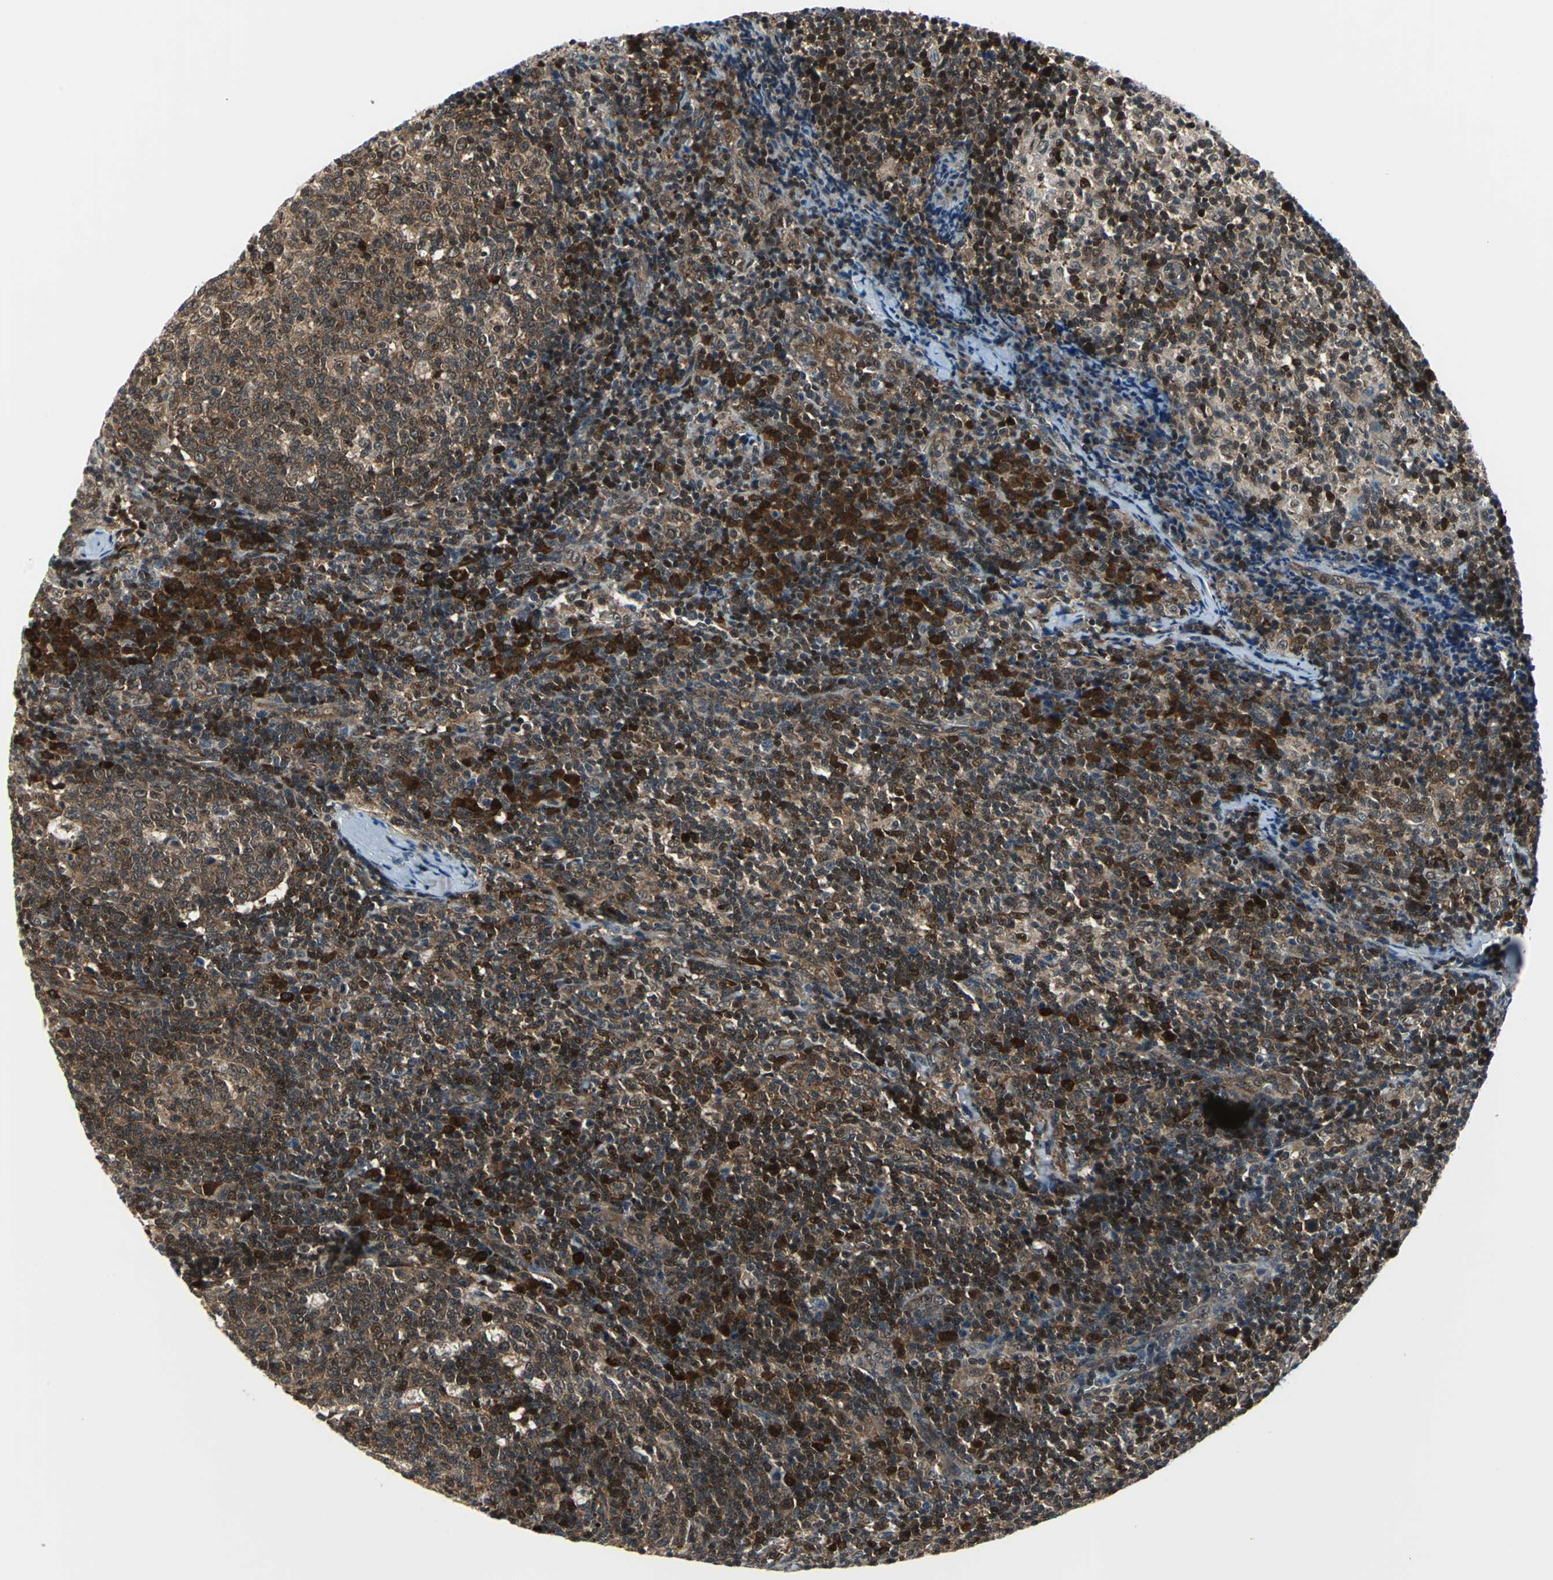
{"staining": {"intensity": "moderate", "quantity": ">75%", "location": "cytoplasmic/membranous,nuclear"}, "tissue": "lymph node", "cell_type": "Germinal center cells", "image_type": "normal", "snomed": [{"axis": "morphology", "description": "Normal tissue, NOS"}, {"axis": "morphology", "description": "Inflammation, NOS"}, {"axis": "topography", "description": "Lymph node"}], "caption": "Immunohistochemistry (IHC) (DAB (3,3'-diaminobenzidine)) staining of unremarkable human lymph node shows moderate cytoplasmic/membranous,nuclear protein staining in about >75% of germinal center cells. (DAB = brown stain, brightfield microscopy at high magnification).", "gene": "POLR3K", "patient": {"sex": "male", "age": 55}}